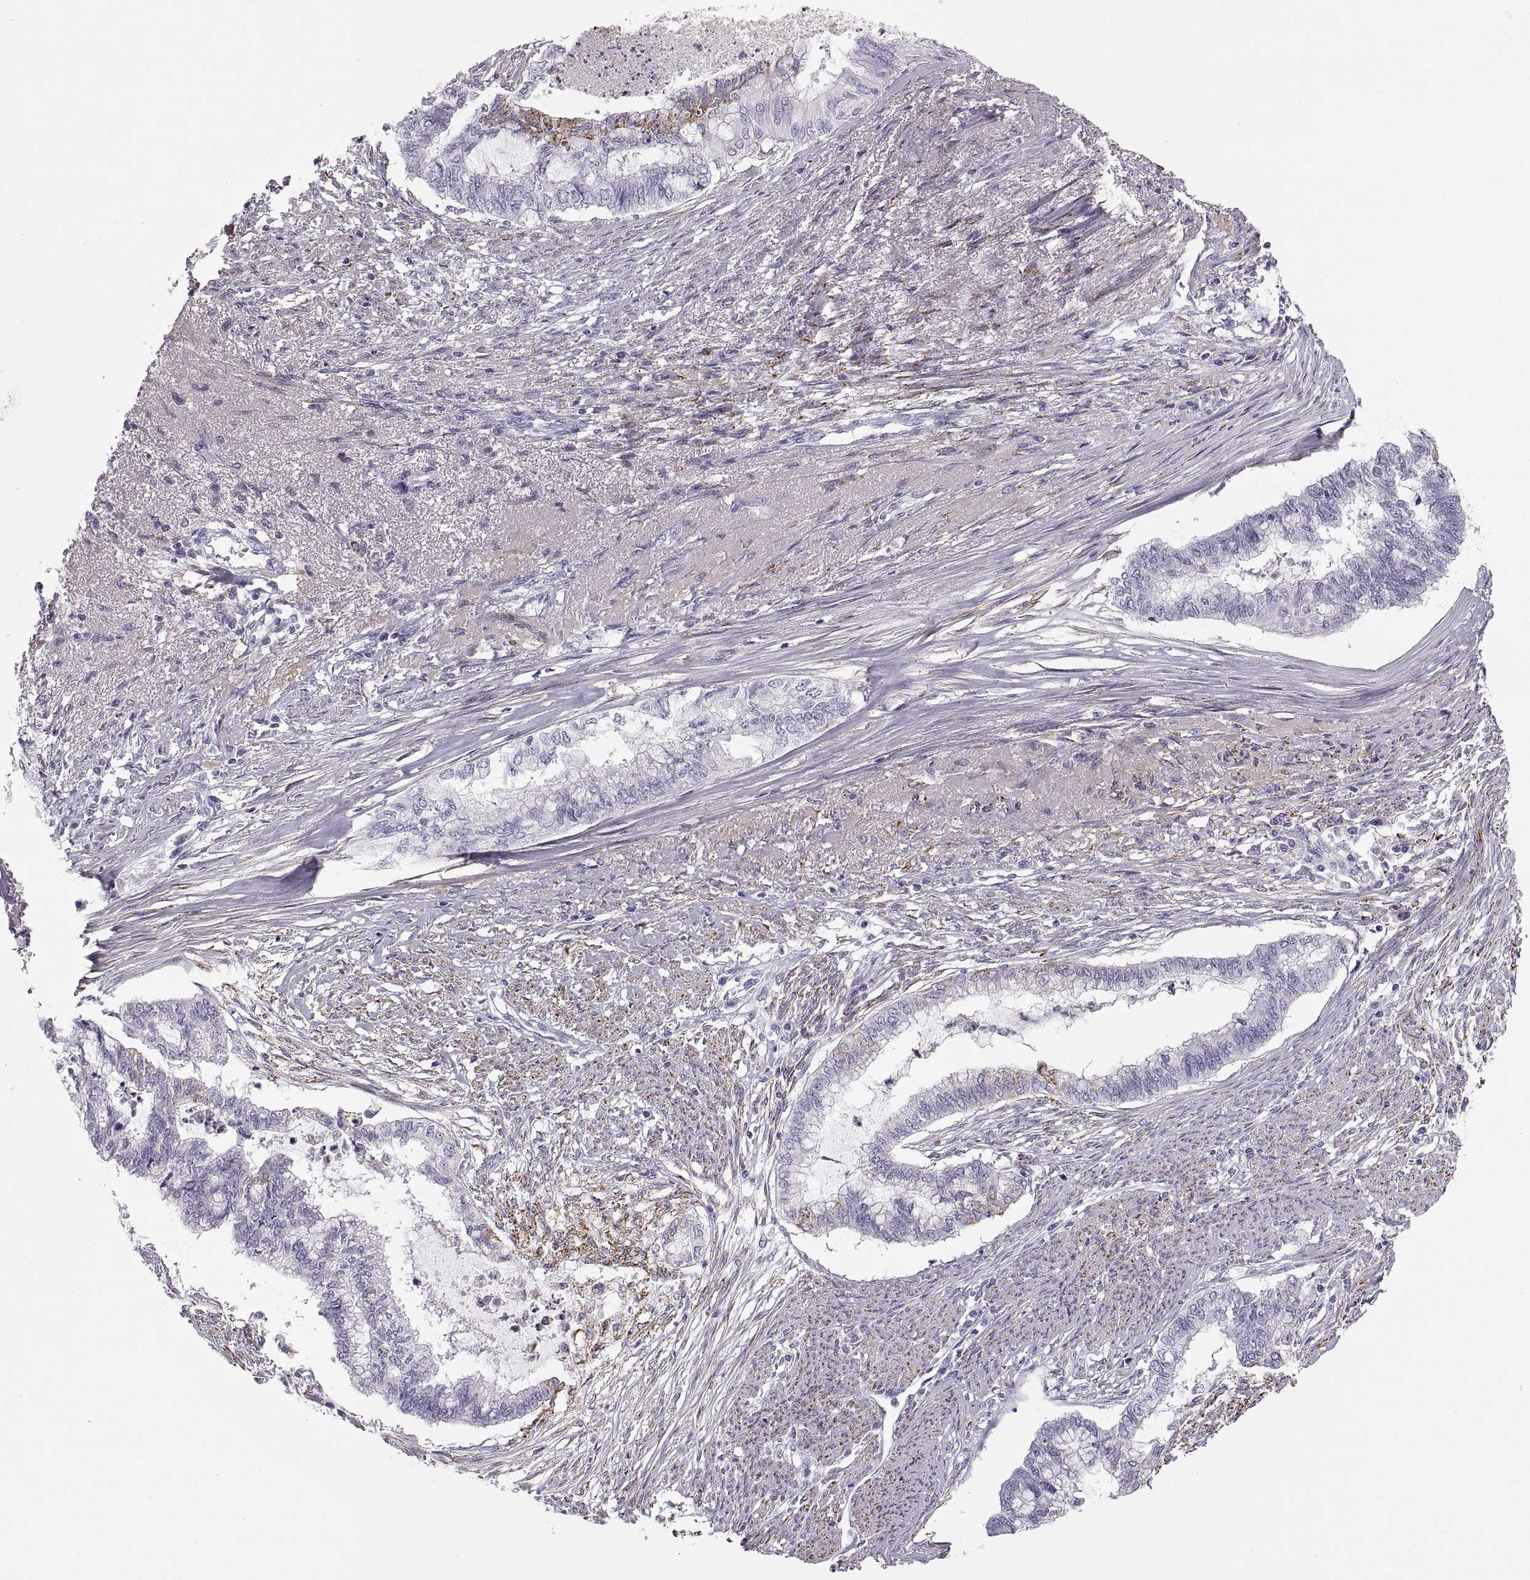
{"staining": {"intensity": "negative", "quantity": "none", "location": "none"}, "tissue": "endometrial cancer", "cell_type": "Tumor cells", "image_type": "cancer", "snomed": [{"axis": "morphology", "description": "Adenocarcinoma, NOS"}, {"axis": "topography", "description": "Endometrium"}], "caption": "Immunohistochemistry (IHC) of endometrial cancer reveals no positivity in tumor cells.", "gene": "COL9A3", "patient": {"sex": "female", "age": 79}}